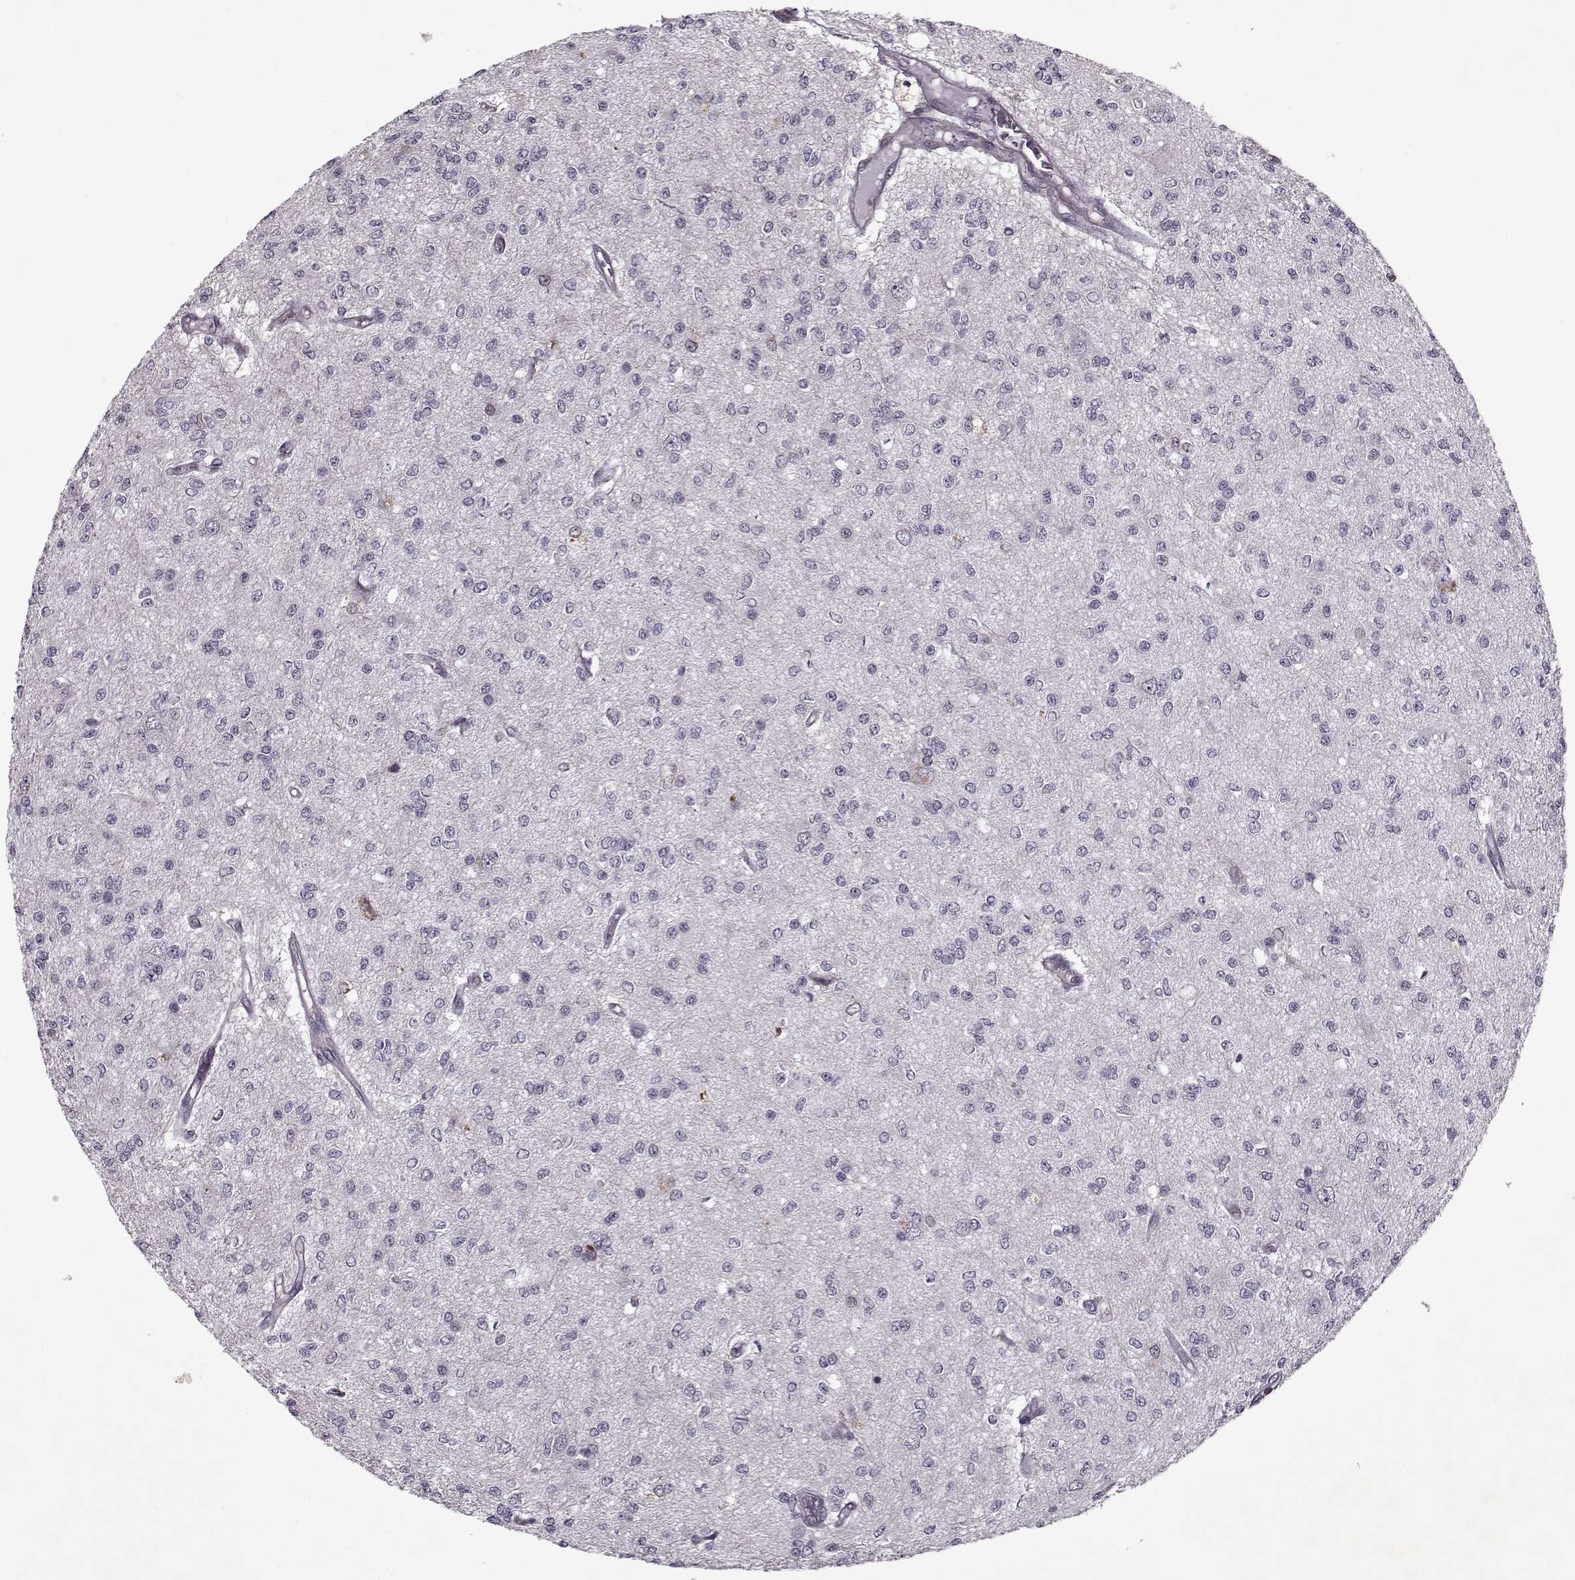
{"staining": {"intensity": "negative", "quantity": "none", "location": "none"}, "tissue": "glioma", "cell_type": "Tumor cells", "image_type": "cancer", "snomed": [{"axis": "morphology", "description": "Glioma, malignant, Low grade"}, {"axis": "topography", "description": "Brain"}], "caption": "Immunohistochemistry photomicrograph of malignant low-grade glioma stained for a protein (brown), which exhibits no staining in tumor cells.", "gene": "KRT9", "patient": {"sex": "male", "age": 67}}